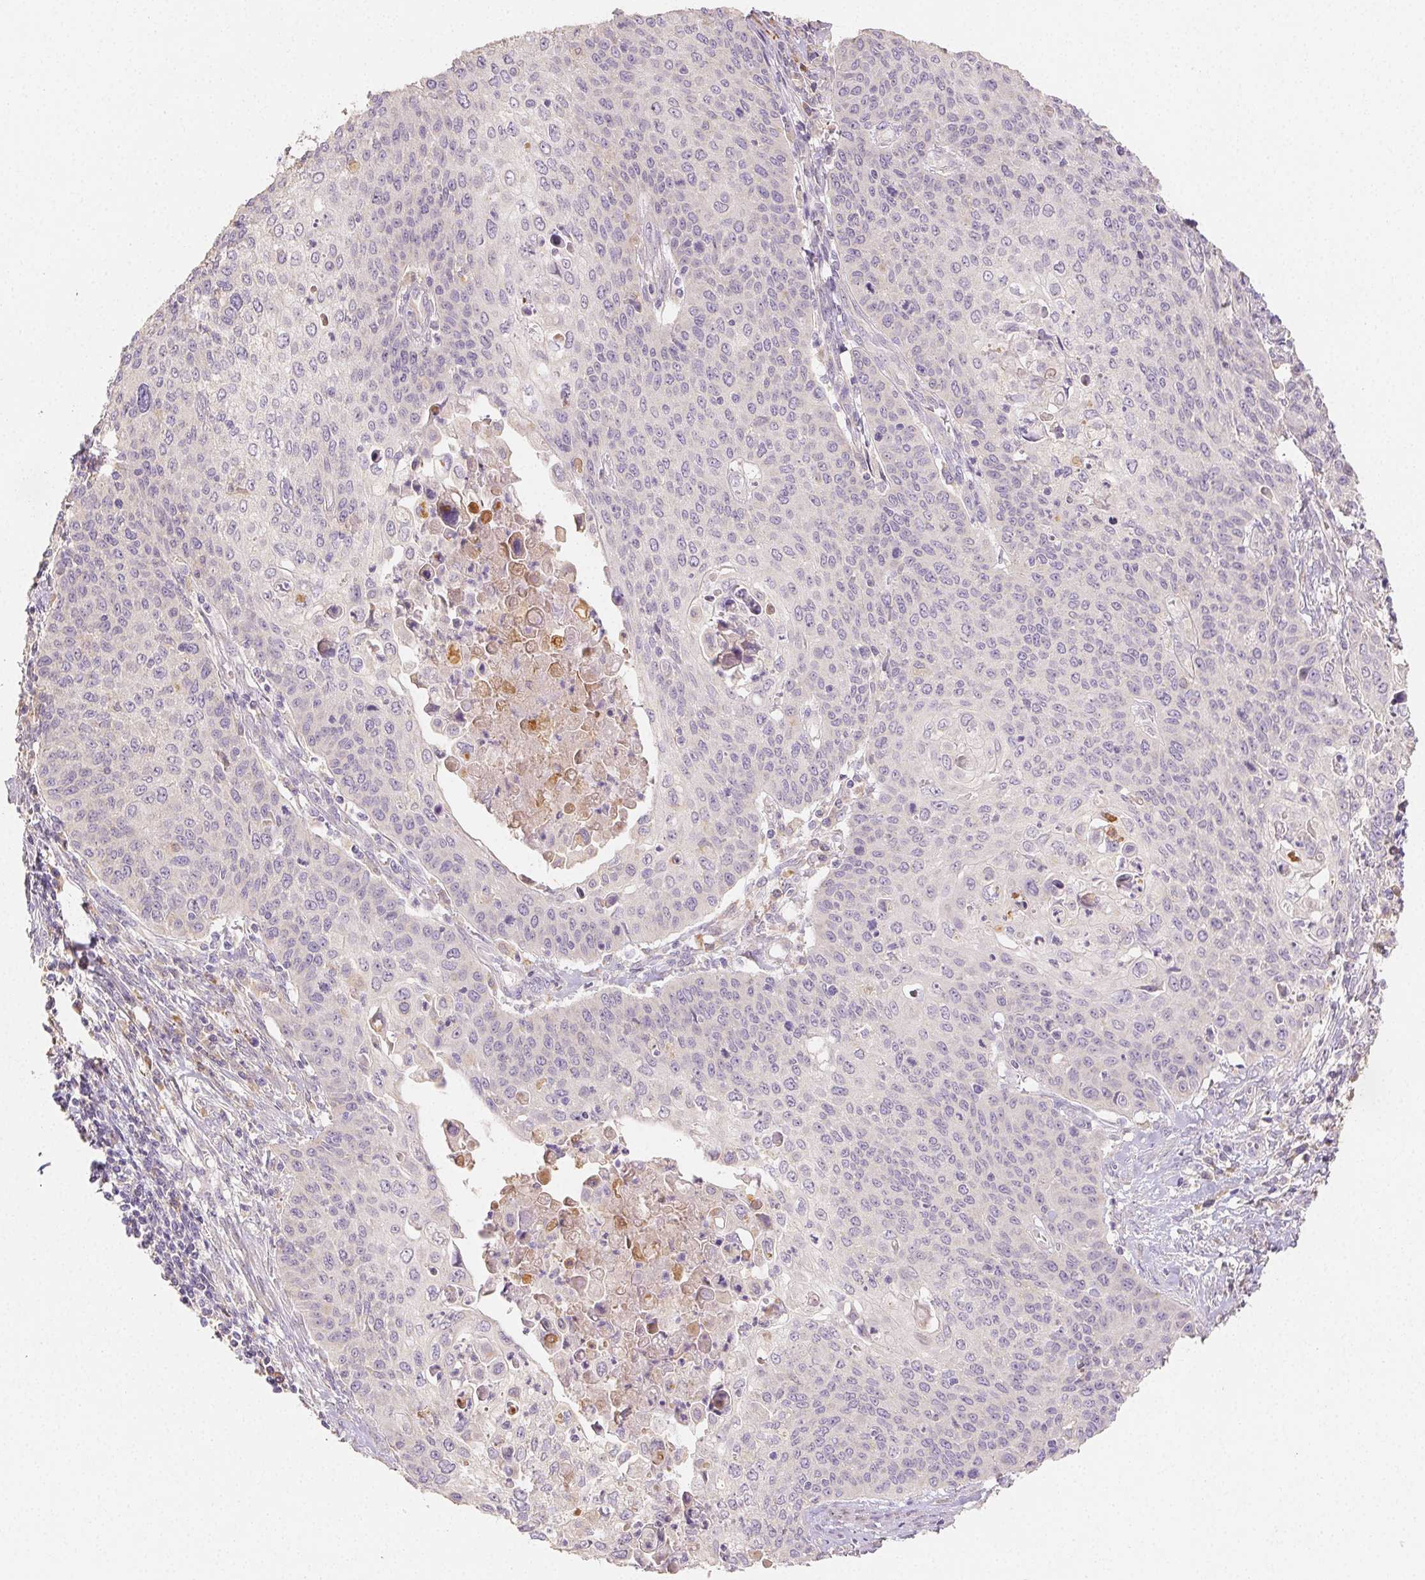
{"staining": {"intensity": "negative", "quantity": "none", "location": "none"}, "tissue": "cervical cancer", "cell_type": "Tumor cells", "image_type": "cancer", "snomed": [{"axis": "morphology", "description": "Squamous cell carcinoma, NOS"}, {"axis": "topography", "description": "Cervix"}], "caption": "An immunohistochemistry (IHC) histopathology image of cervical cancer (squamous cell carcinoma) is shown. There is no staining in tumor cells of cervical cancer (squamous cell carcinoma).", "gene": "ACVR1B", "patient": {"sex": "female", "age": 65}}